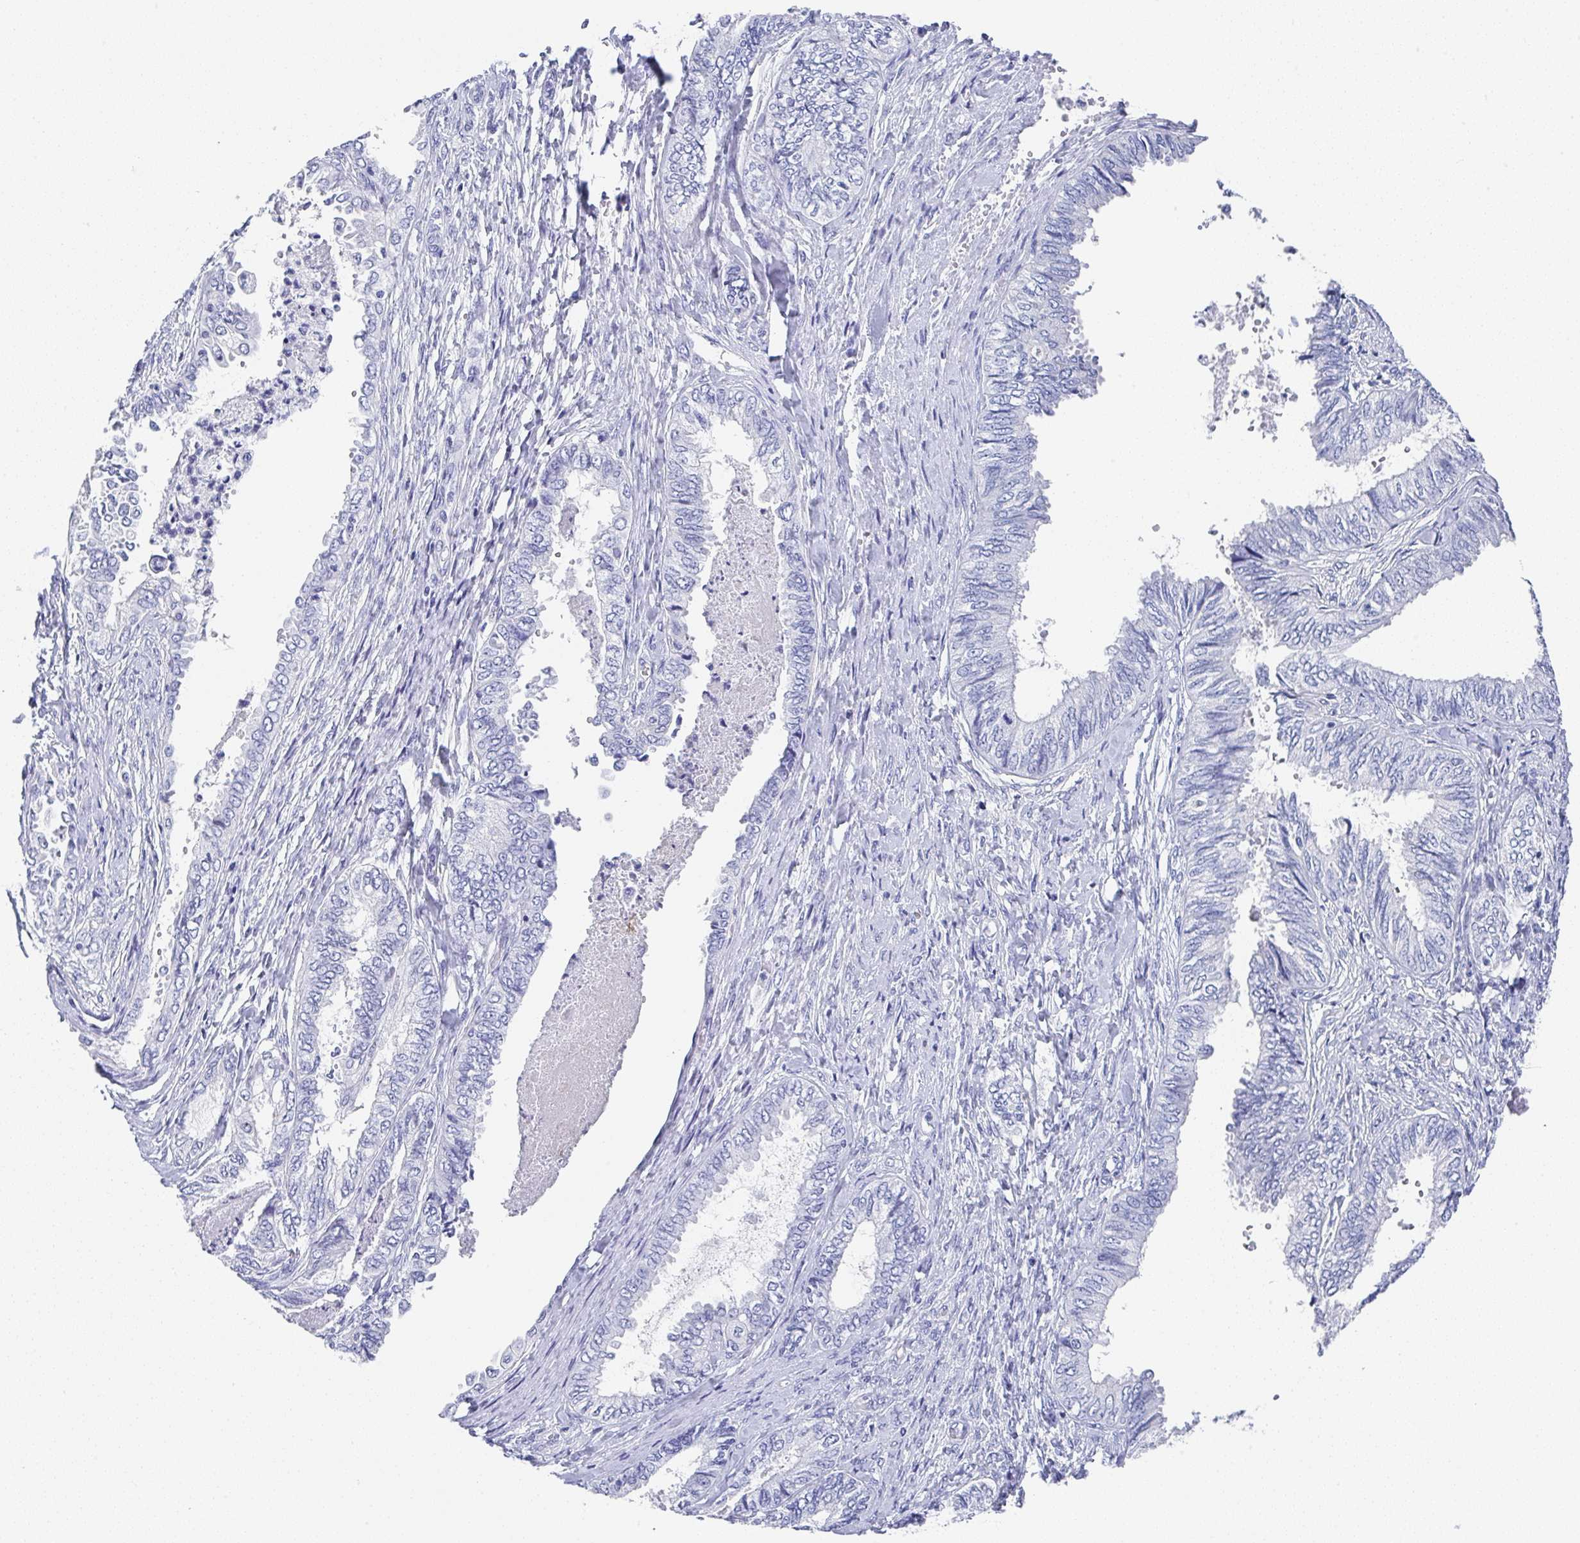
{"staining": {"intensity": "negative", "quantity": "none", "location": "none"}, "tissue": "ovarian cancer", "cell_type": "Tumor cells", "image_type": "cancer", "snomed": [{"axis": "morphology", "description": "Carcinoma, endometroid"}, {"axis": "topography", "description": "Ovary"}], "caption": "An image of ovarian endometroid carcinoma stained for a protein displays no brown staining in tumor cells.", "gene": "TNFRSF8", "patient": {"sex": "female", "age": 70}}